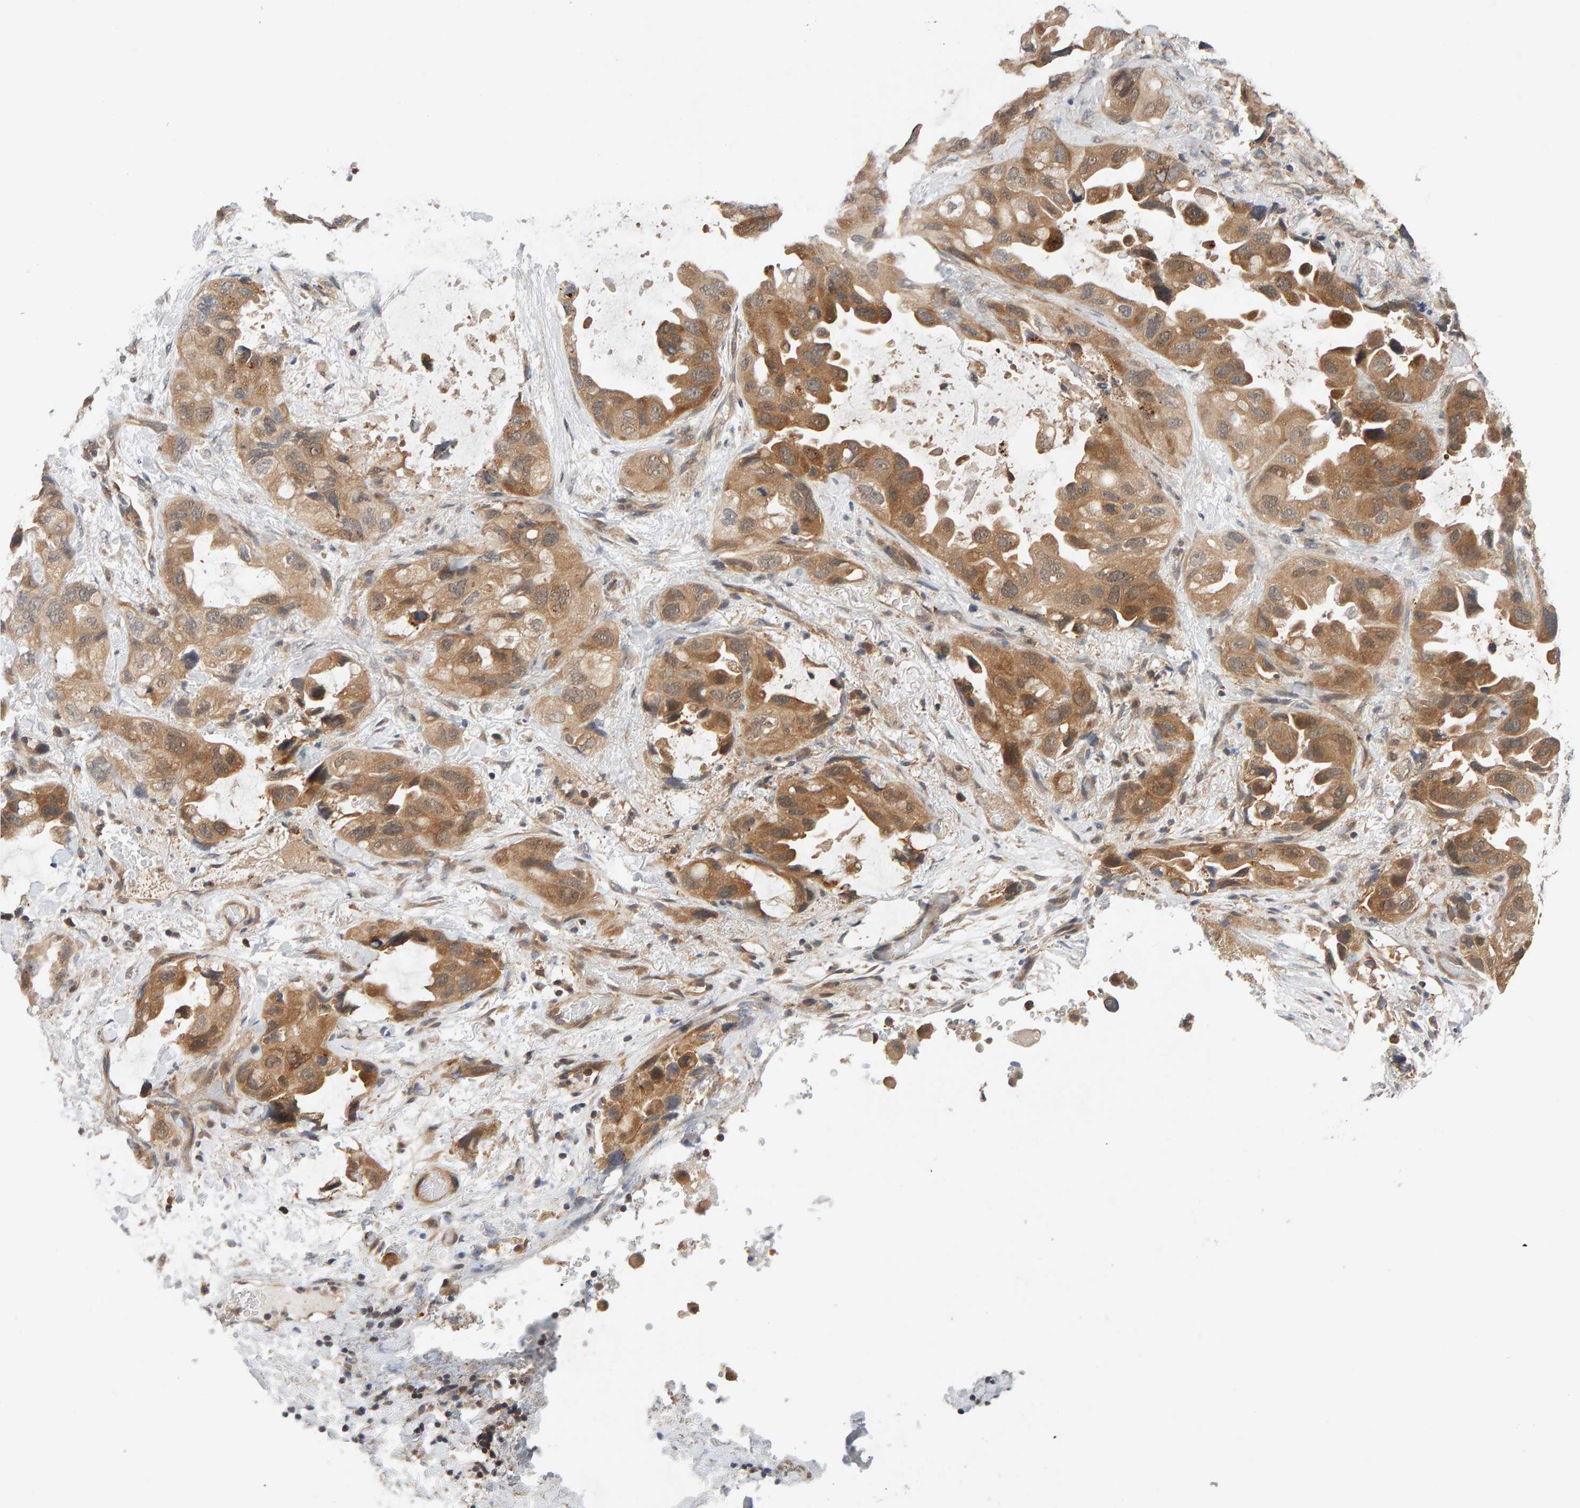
{"staining": {"intensity": "moderate", "quantity": ">75%", "location": "cytoplasmic/membranous"}, "tissue": "lung cancer", "cell_type": "Tumor cells", "image_type": "cancer", "snomed": [{"axis": "morphology", "description": "Squamous cell carcinoma, NOS"}, {"axis": "topography", "description": "Lung"}], "caption": "A micrograph of human squamous cell carcinoma (lung) stained for a protein demonstrates moderate cytoplasmic/membranous brown staining in tumor cells. (brown staining indicates protein expression, while blue staining denotes nuclei).", "gene": "DNAJC7", "patient": {"sex": "female", "age": 73}}